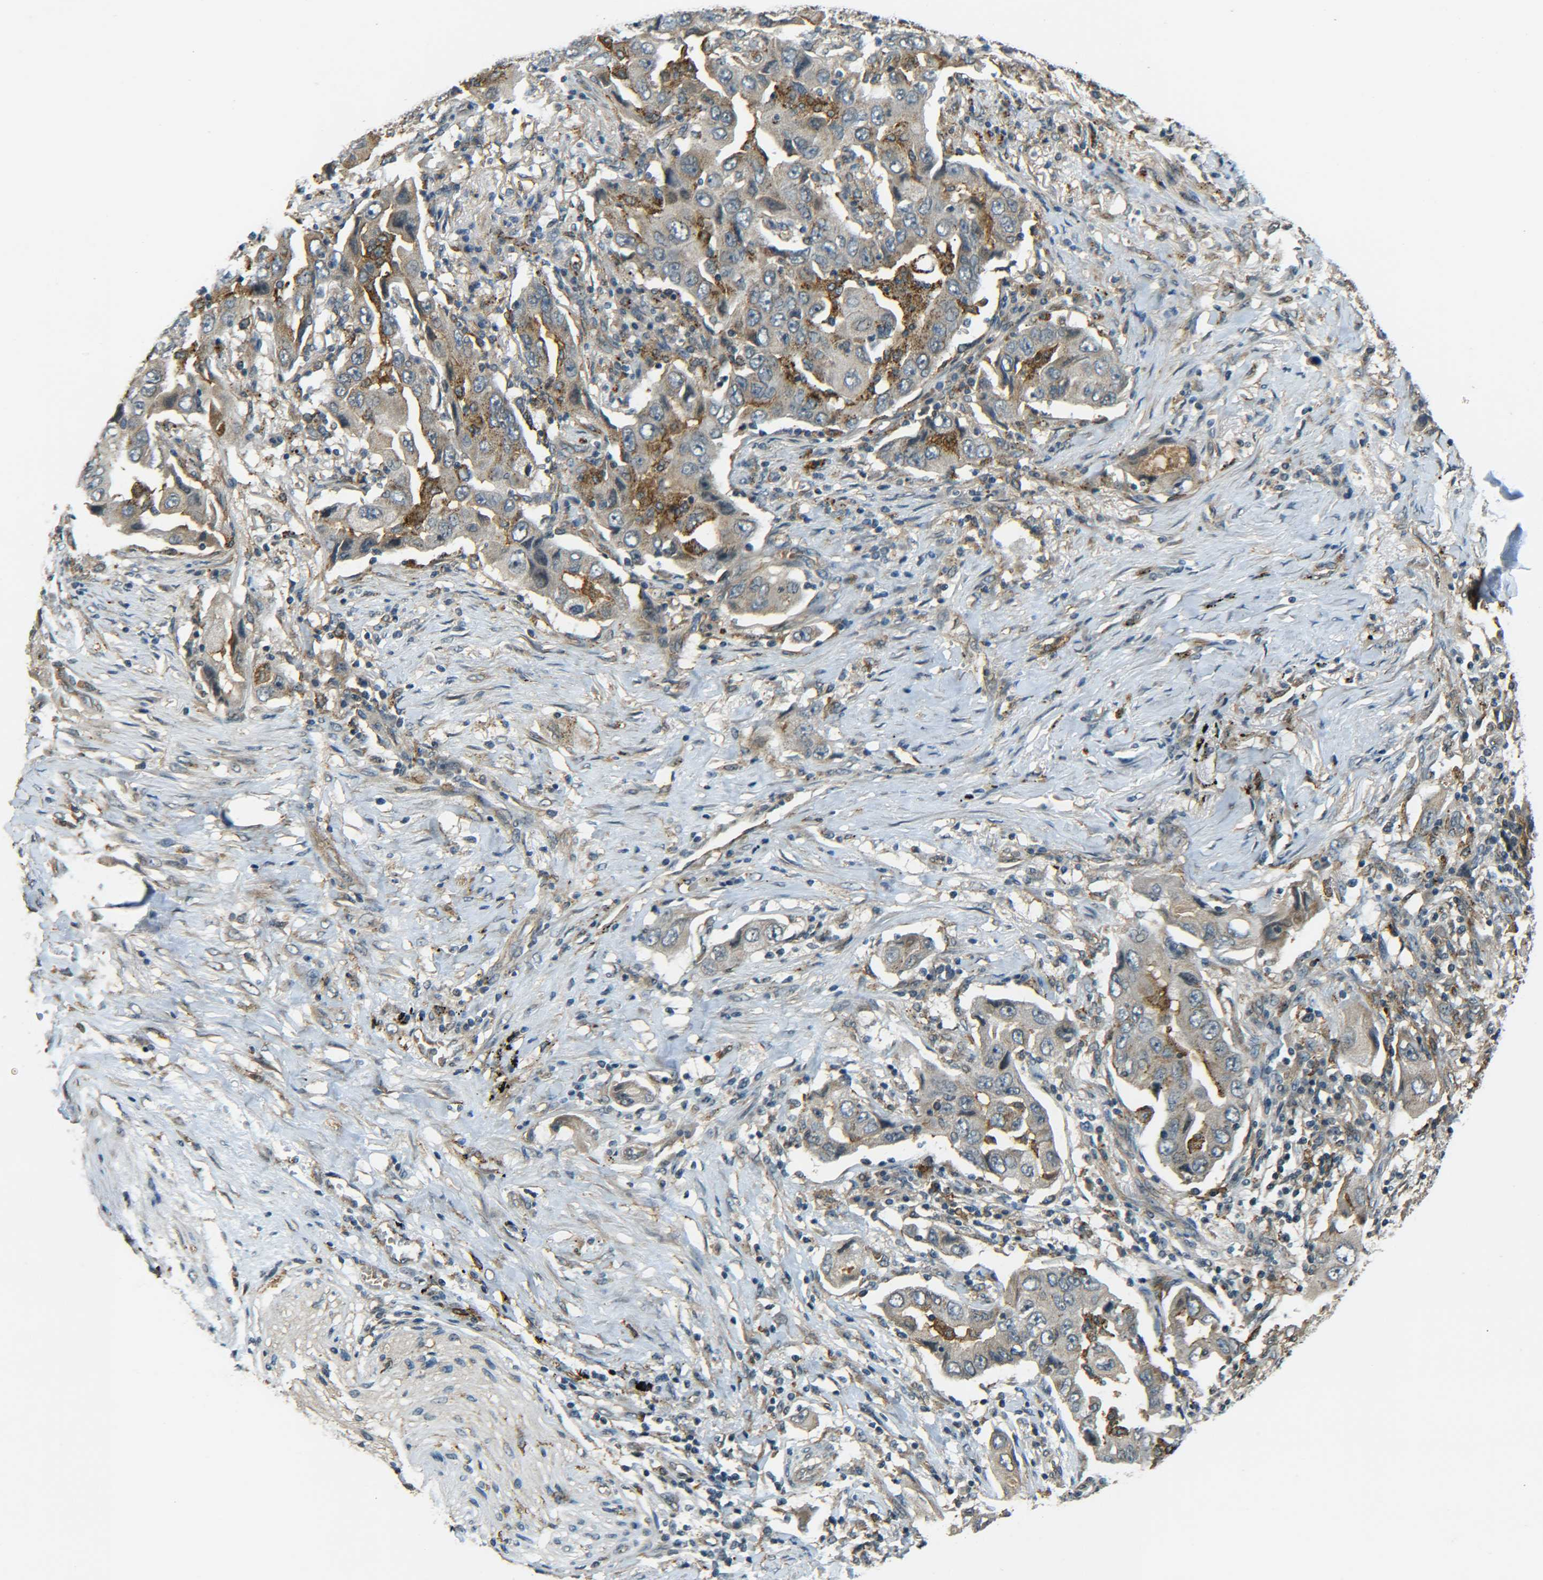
{"staining": {"intensity": "weak", "quantity": ">75%", "location": "cytoplasmic/membranous"}, "tissue": "lung cancer", "cell_type": "Tumor cells", "image_type": "cancer", "snomed": [{"axis": "morphology", "description": "Adenocarcinoma, NOS"}, {"axis": "topography", "description": "Lung"}], "caption": "Protein analysis of lung cancer tissue demonstrates weak cytoplasmic/membranous positivity in approximately >75% of tumor cells. (DAB (3,3'-diaminobenzidine) = brown stain, brightfield microscopy at high magnification).", "gene": "DAB2", "patient": {"sex": "female", "age": 65}}